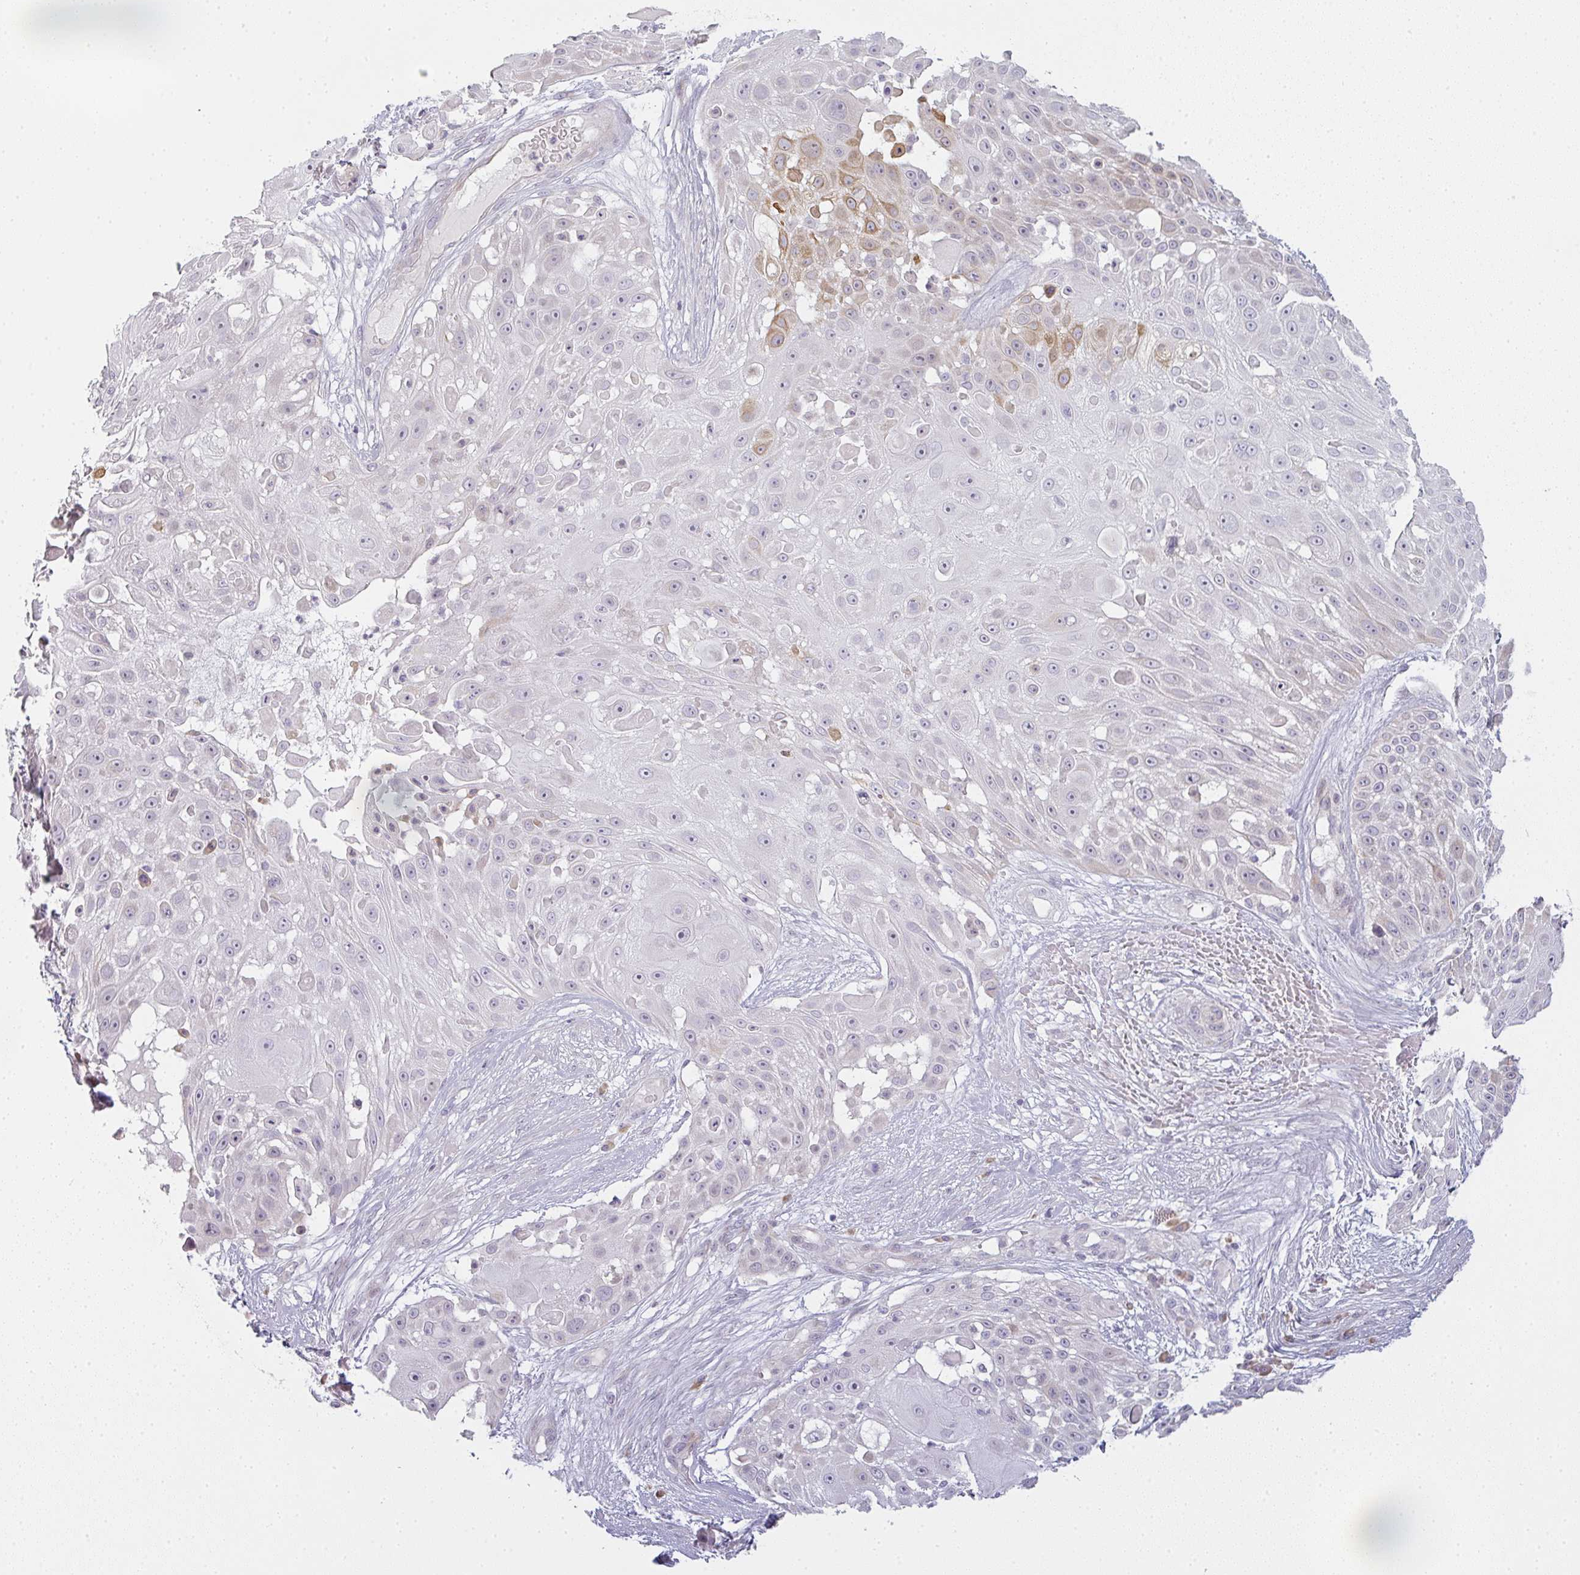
{"staining": {"intensity": "moderate", "quantity": "<25%", "location": "cytoplasmic/membranous"}, "tissue": "skin cancer", "cell_type": "Tumor cells", "image_type": "cancer", "snomed": [{"axis": "morphology", "description": "Squamous cell carcinoma, NOS"}, {"axis": "topography", "description": "Skin"}], "caption": "Immunohistochemistry (IHC) photomicrograph of human squamous cell carcinoma (skin) stained for a protein (brown), which demonstrates low levels of moderate cytoplasmic/membranous positivity in about <25% of tumor cells.", "gene": "SIRPB2", "patient": {"sex": "female", "age": 86}}